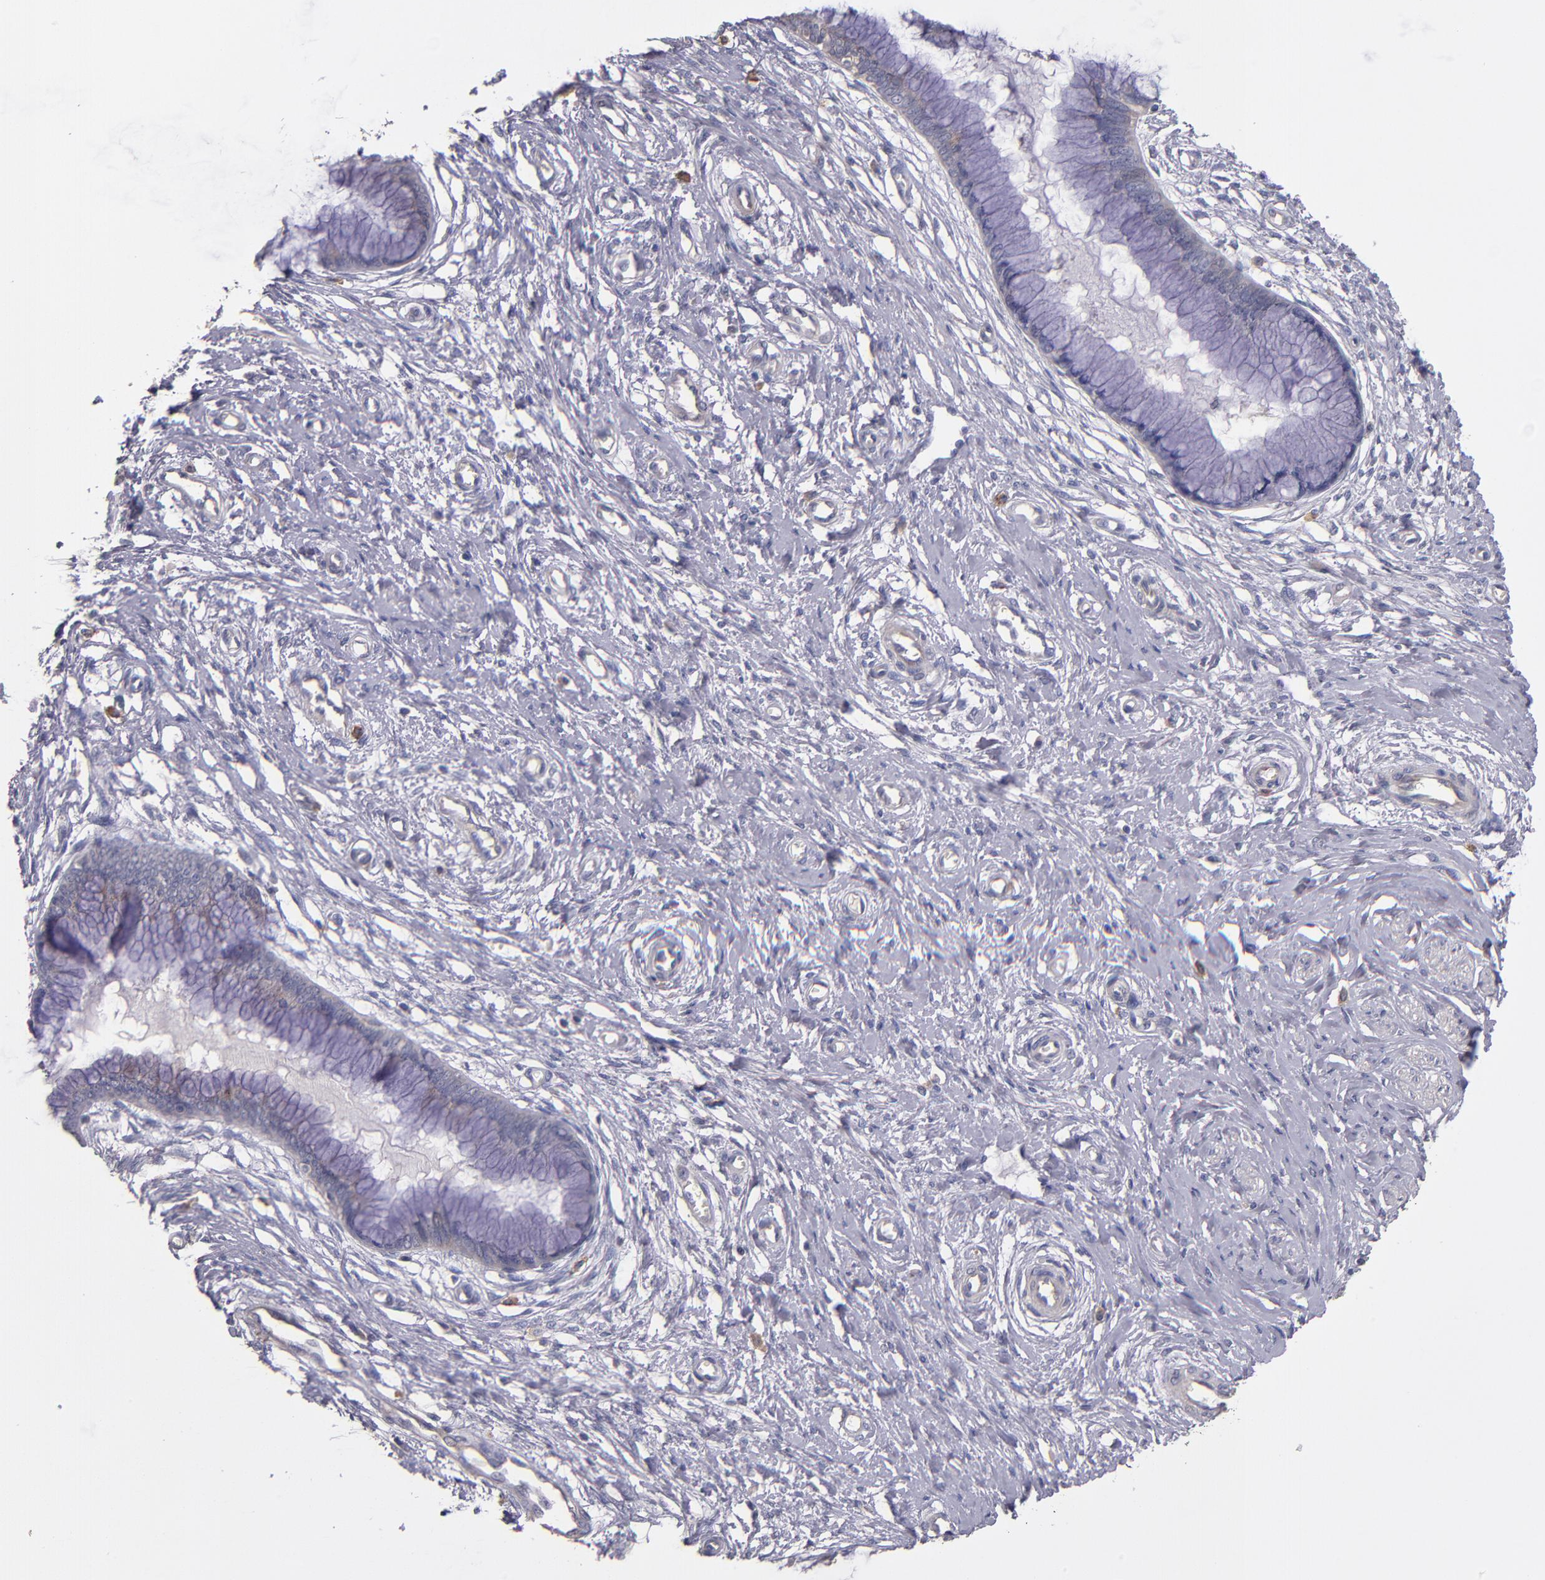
{"staining": {"intensity": "weak", "quantity": "25%-75%", "location": "cytoplasmic/membranous"}, "tissue": "cervix", "cell_type": "Glandular cells", "image_type": "normal", "snomed": [{"axis": "morphology", "description": "Normal tissue, NOS"}, {"axis": "topography", "description": "Cervix"}], "caption": "Benign cervix reveals weak cytoplasmic/membranous staining in approximately 25%-75% of glandular cells Immunohistochemistry stains the protein of interest in brown and the nuclei are stained blue..", "gene": "MAGEE1", "patient": {"sex": "female", "age": 55}}